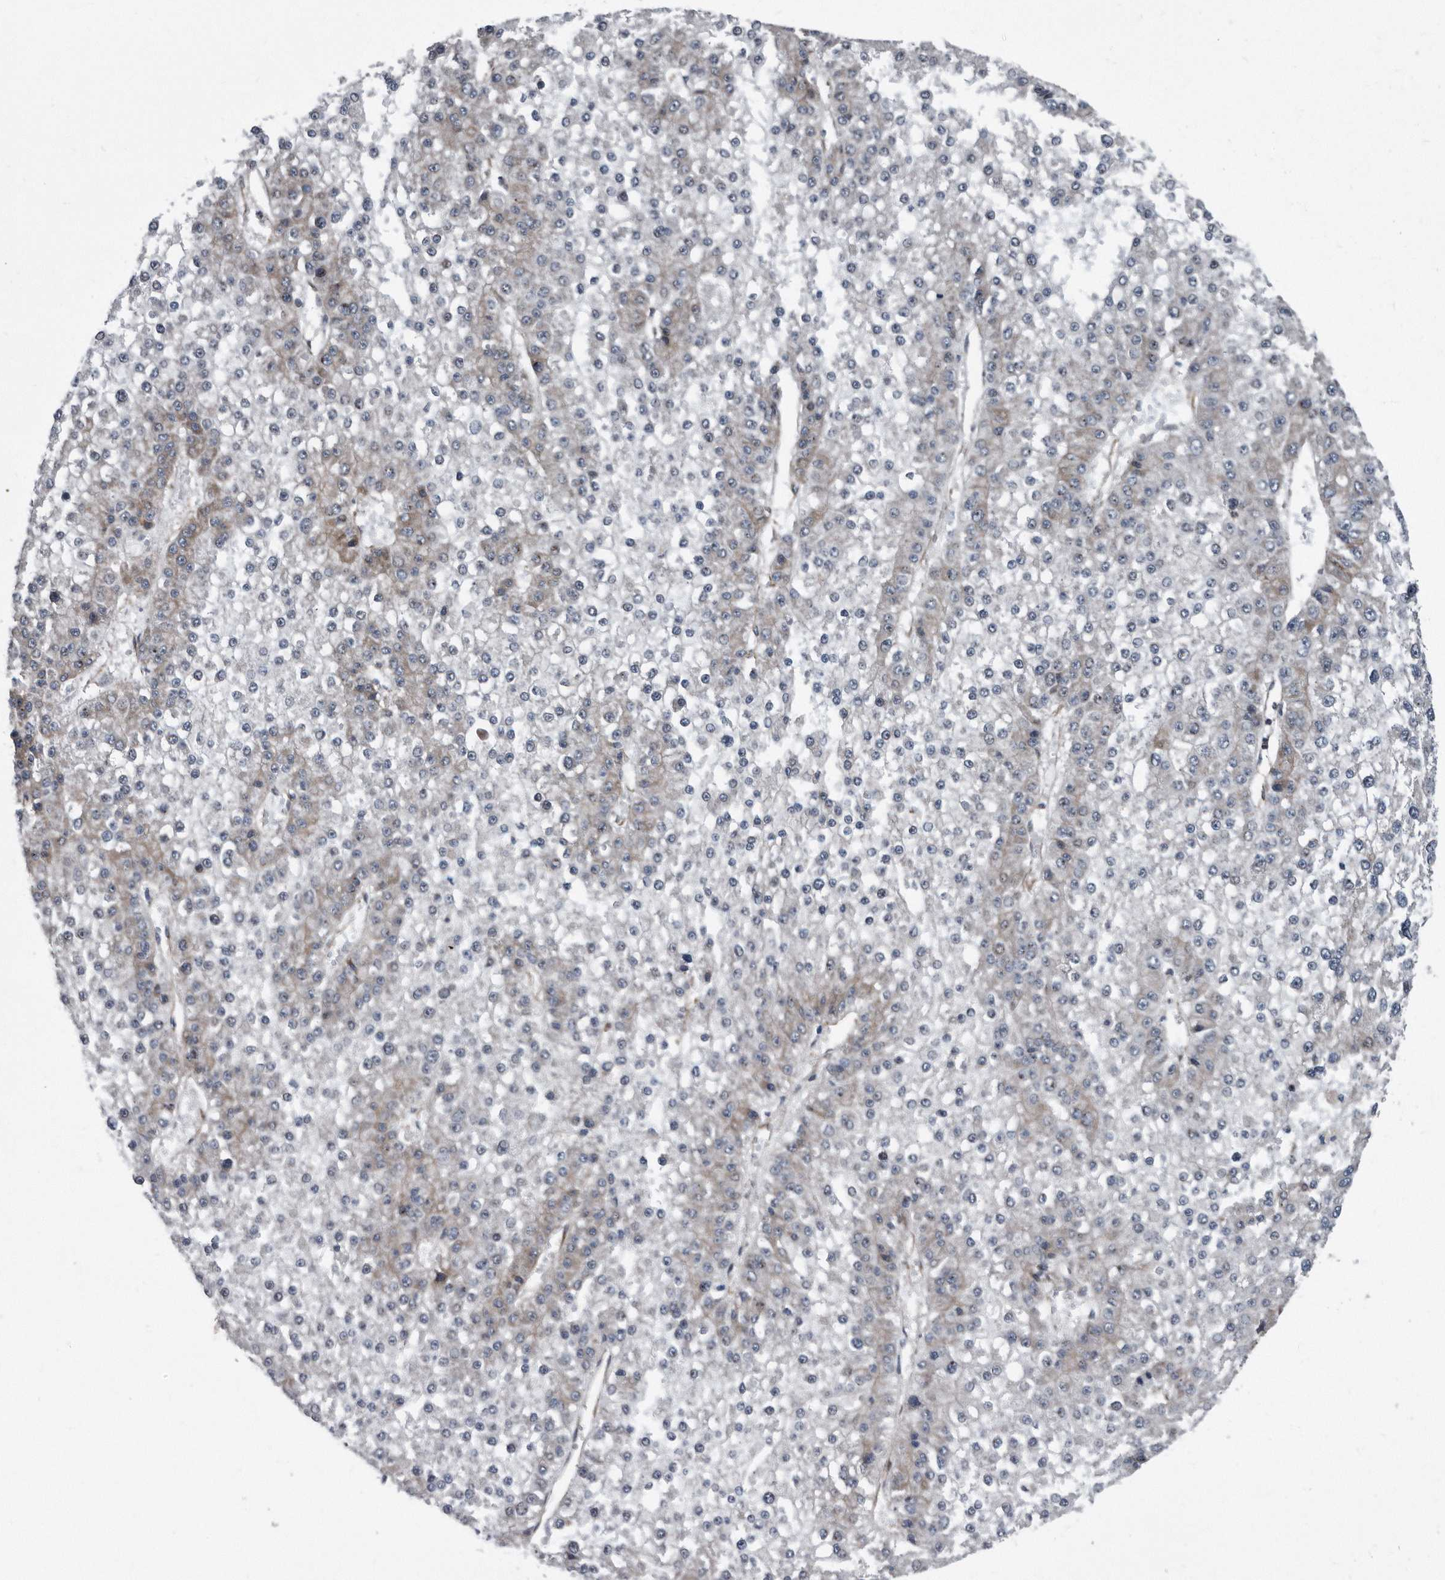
{"staining": {"intensity": "weak", "quantity": "<25%", "location": "cytoplasmic/membranous"}, "tissue": "liver cancer", "cell_type": "Tumor cells", "image_type": "cancer", "snomed": [{"axis": "morphology", "description": "Carcinoma, Hepatocellular, NOS"}, {"axis": "topography", "description": "Liver"}], "caption": "Immunohistochemical staining of human liver cancer (hepatocellular carcinoma) demonstrates no significant staining in tumor cells. (Immunohistochemistry, brightfield microscopy, high magnification).", "gene": "ARMCX1", "patient": {"sex": "female", "age": 73}}